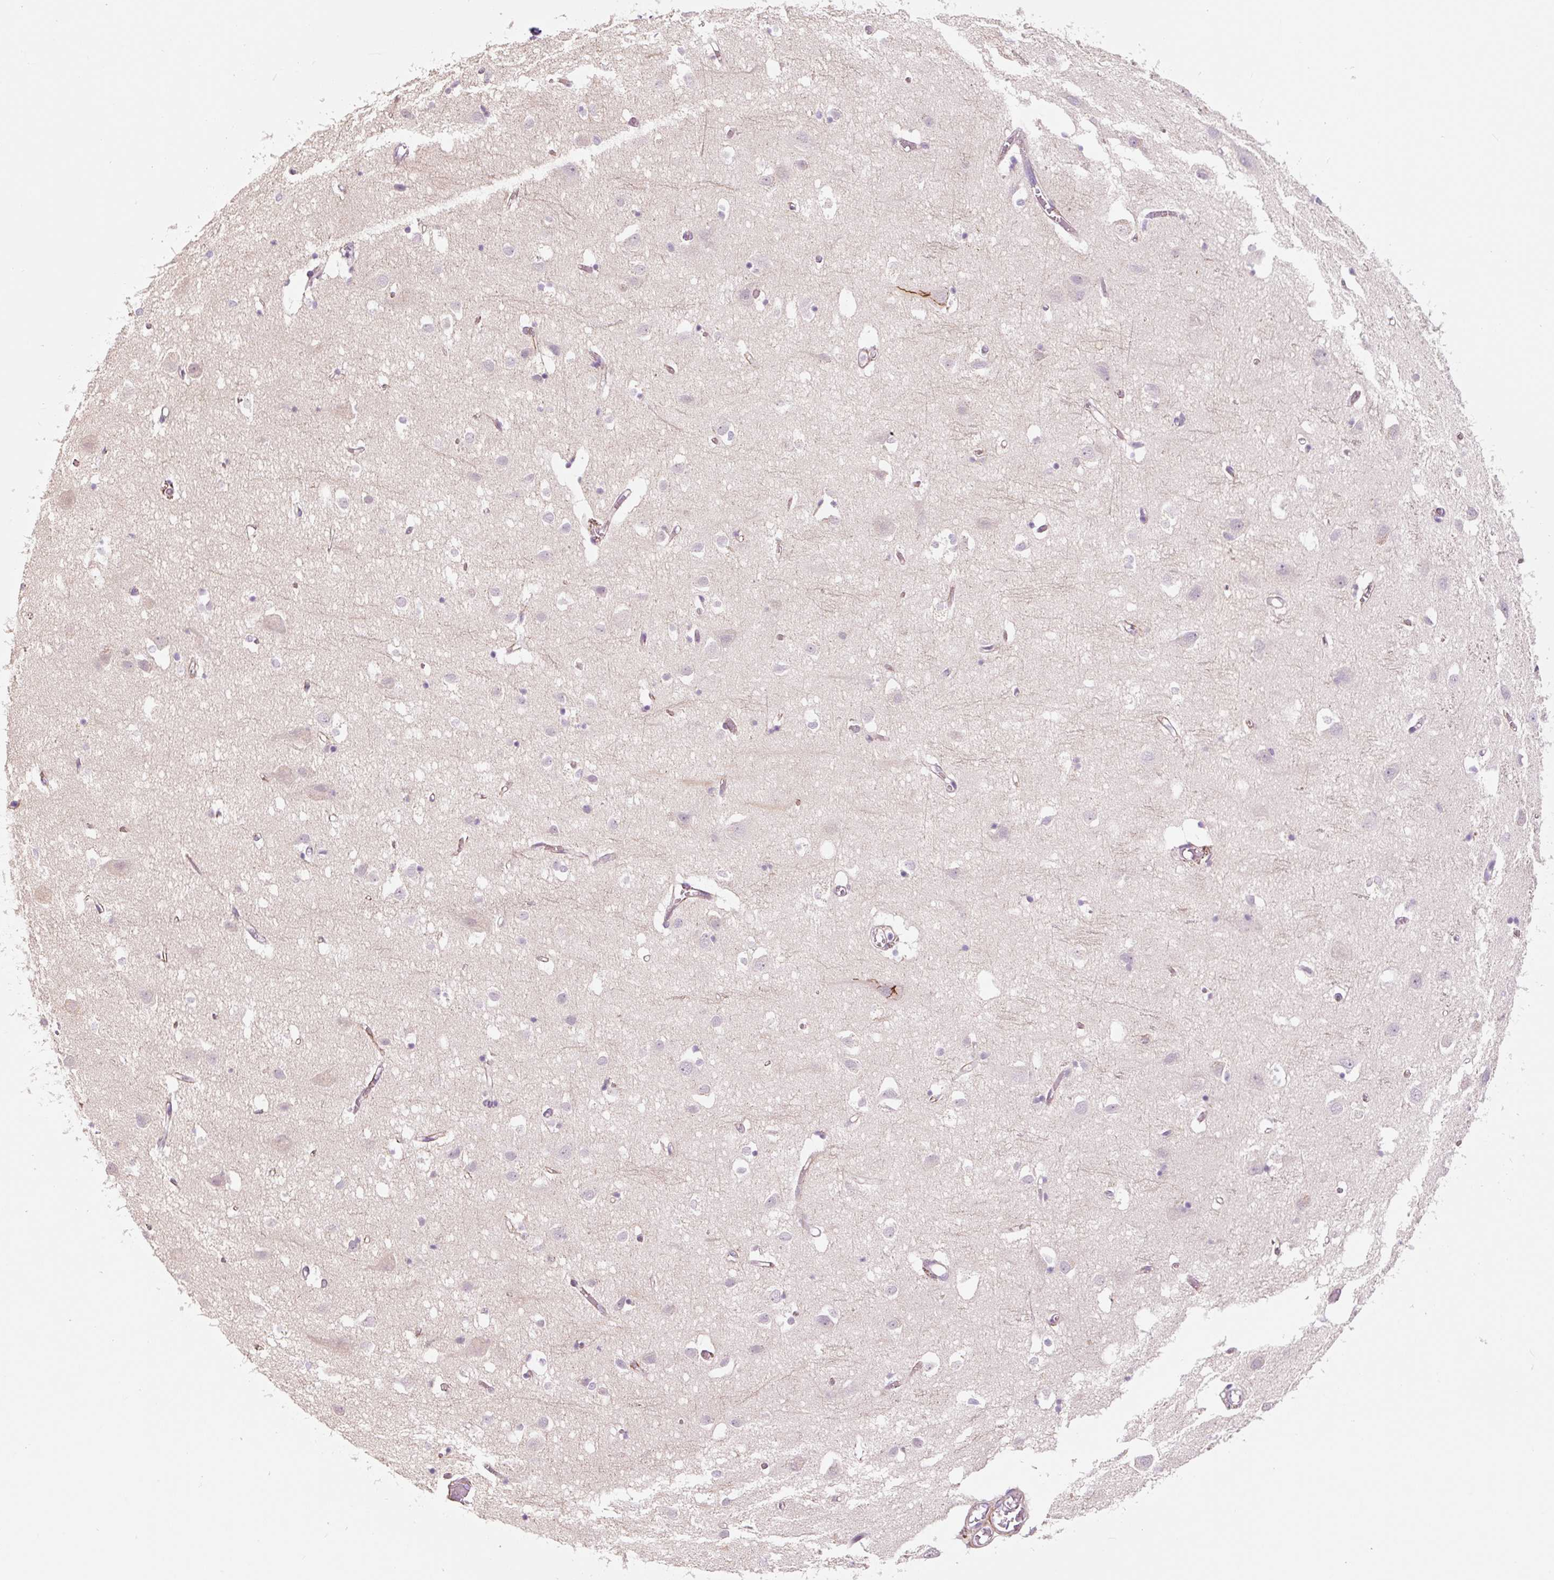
{"staining": {"intensity": "negative", "quantity": "none", "location": "none"}, "tissue": "cerebral cortex", "cell_type": "Endothelial cells", "image_type": "normal", "snomed": [{"axis": "morphology", "description": "Normal tissue, NOS"}, {"axis": "topography", "description": "Cerebral cortex"}], "caption": "A high-resolution image shows immunohistochemistry staining of unremarkable cerebral cortex, which displays no significant expression in endothelial cells.", "gene": "CCL25", "patient": {"sex": "male", "age": 70}}